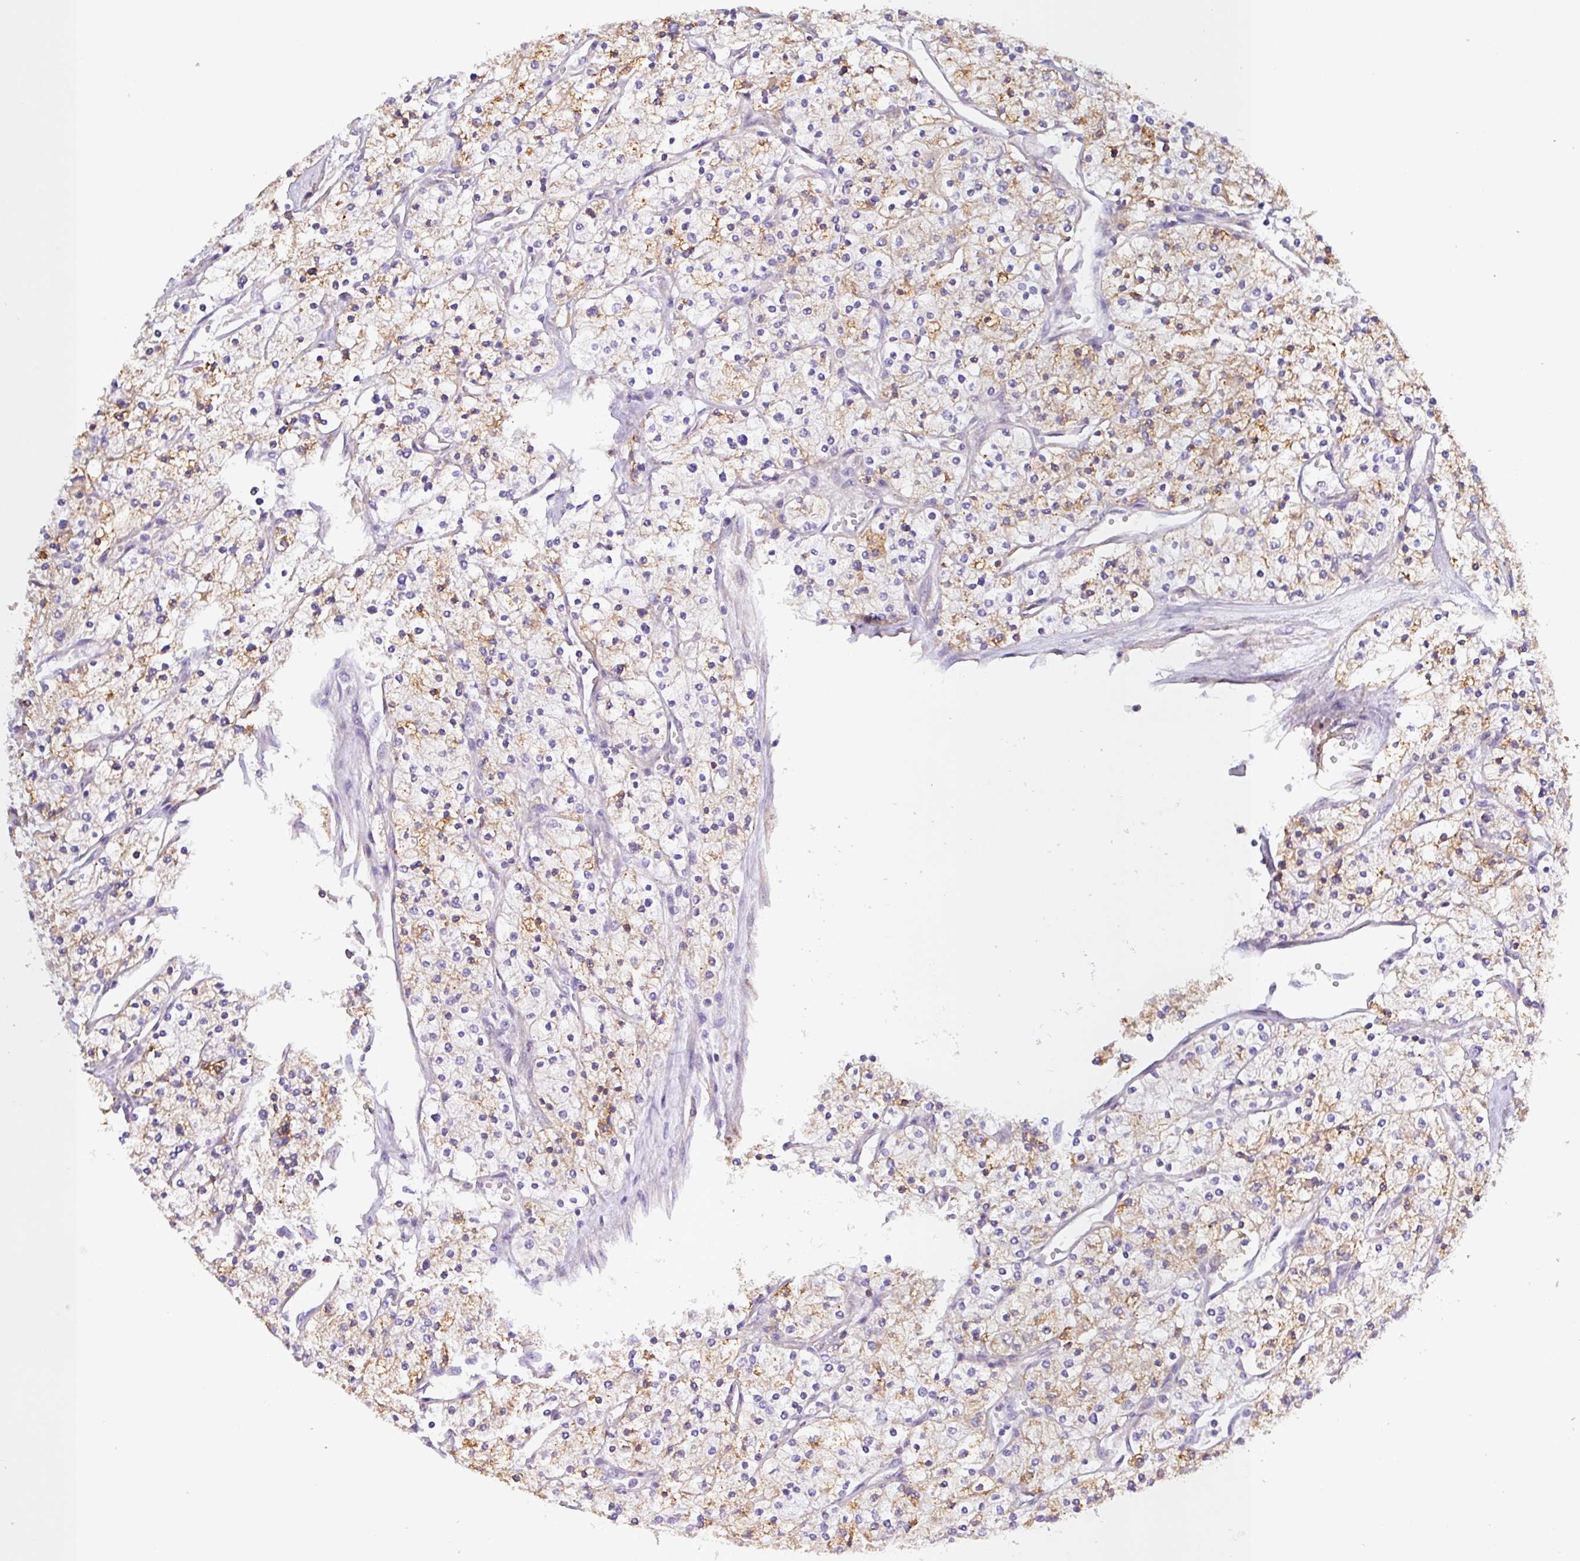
{"staining": {"intensity": "moderate", "quantity": "25%-75%", "location": "cytoplasmic/membranous"}, "tissue": "renal cancer", "cell_type": "Tumor cells", "image_type": "cancer", "snomed": [{"axis": "morphology", "description": "Adenocarcinoma, NOS"}, {"axis": "topography", "description": "Kidney"}], "caption": "IHC staining of renal adenocarcinoma, which exhibits medium levels of moderate cytoplasmic/membranous positivity in approximately 25%-75% of tumor cells indicating moderate cytoplasmic/membranous protein expression. The staining was performed using DAB (brown) for protein detection and nuclei were counterstained in hematoxylin (blue).", "gene": "SFTPB", "patient": {"sex": "male", "age": 80}}